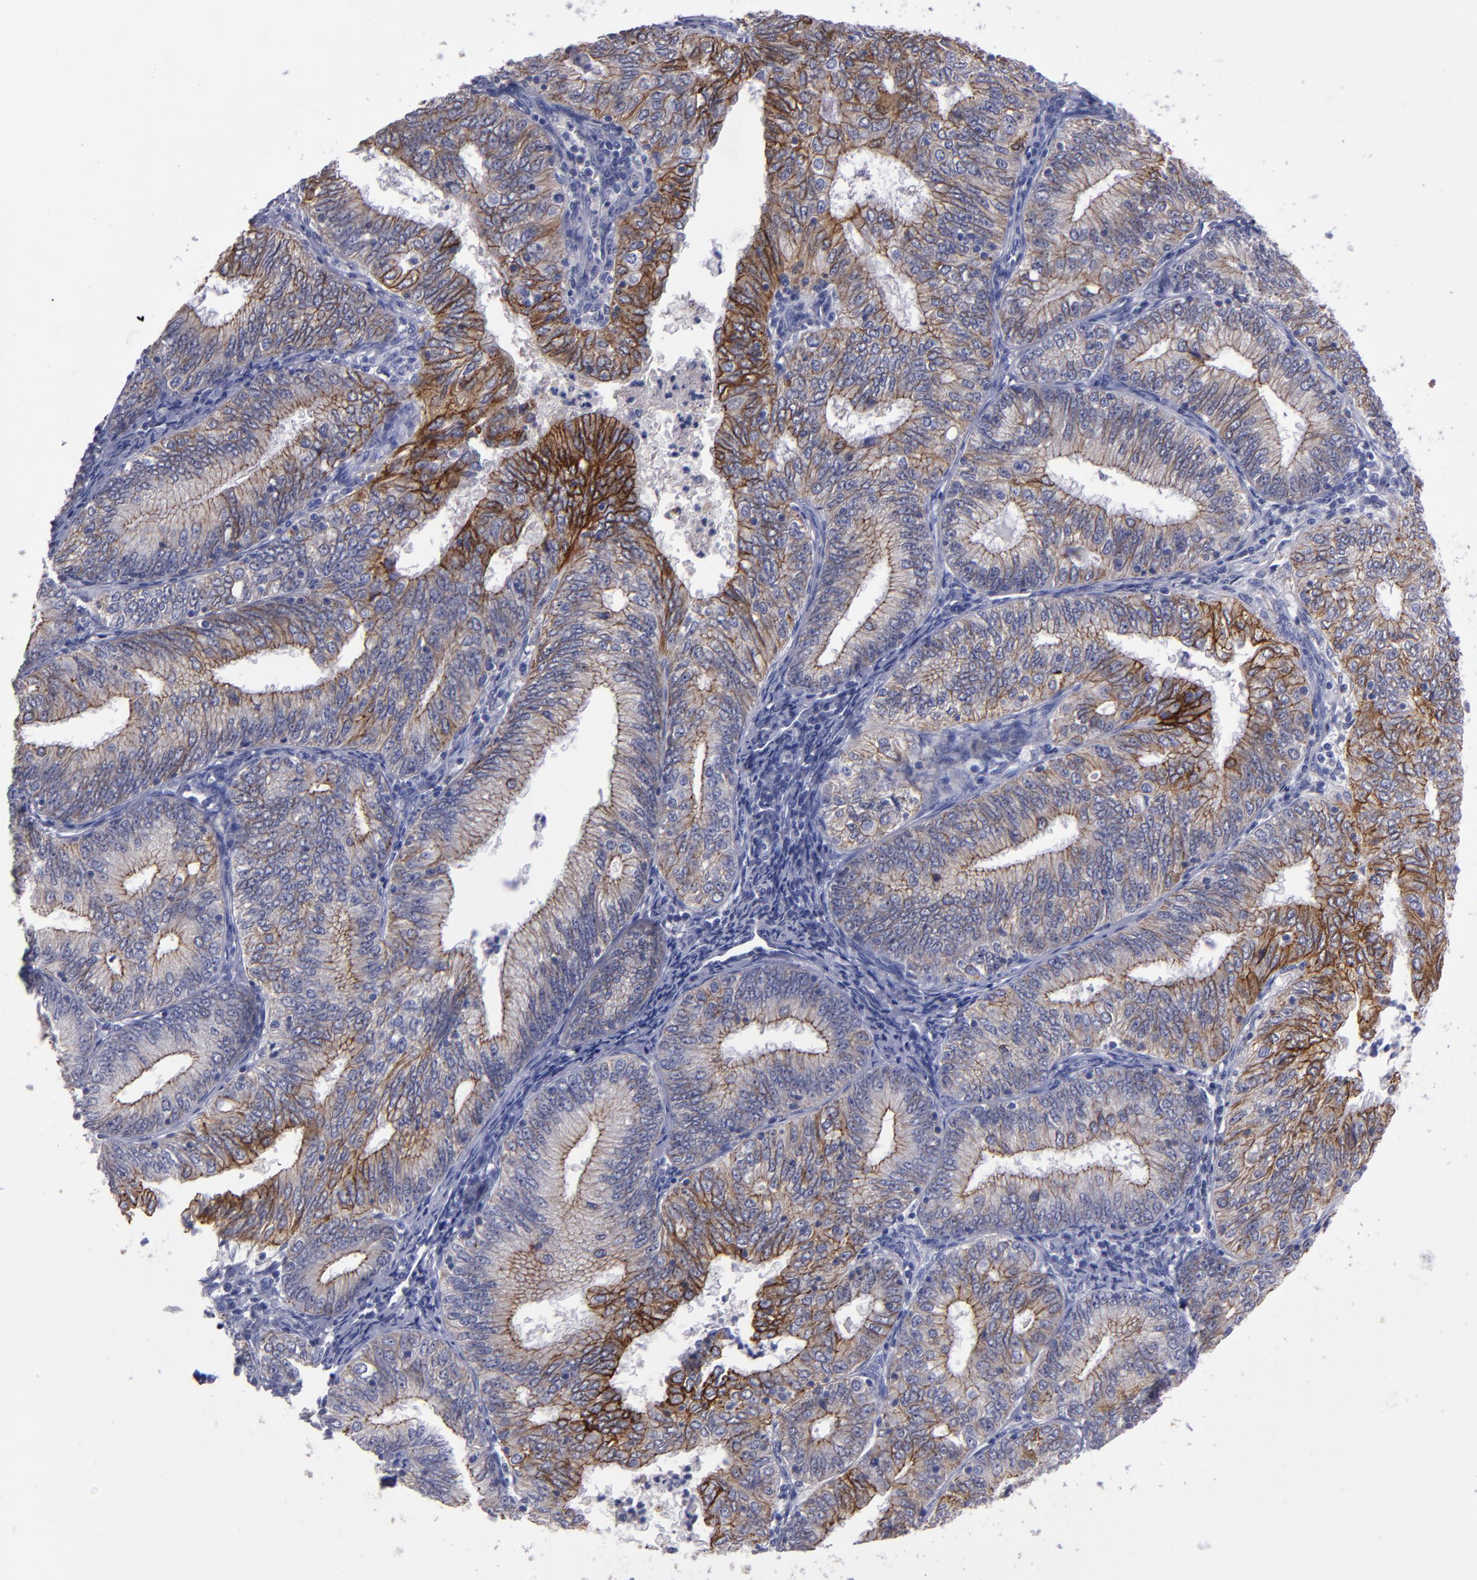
{"staining": {"intensity": "moderate", "quantity": ">75%", "location": "cytoplasmic/membranous"}, "tissue": "endometrial cancer", "cell_type": "Tumor cells", "image_type": "cancer", "snomed": [{"axis": "morphology", "description": "Adenocarcinoma, NOS"}, {"axis": "topography", "description": "Endometrium"}], "caption": "The micrograph reveals staining of endometrial adenocarcinoma, revealing moderate cytoplasmic/membranous protein positivity (brown color) within tumor cells.", "gene": "CDH3", "patient": {"sex": "female", "age": 69}}